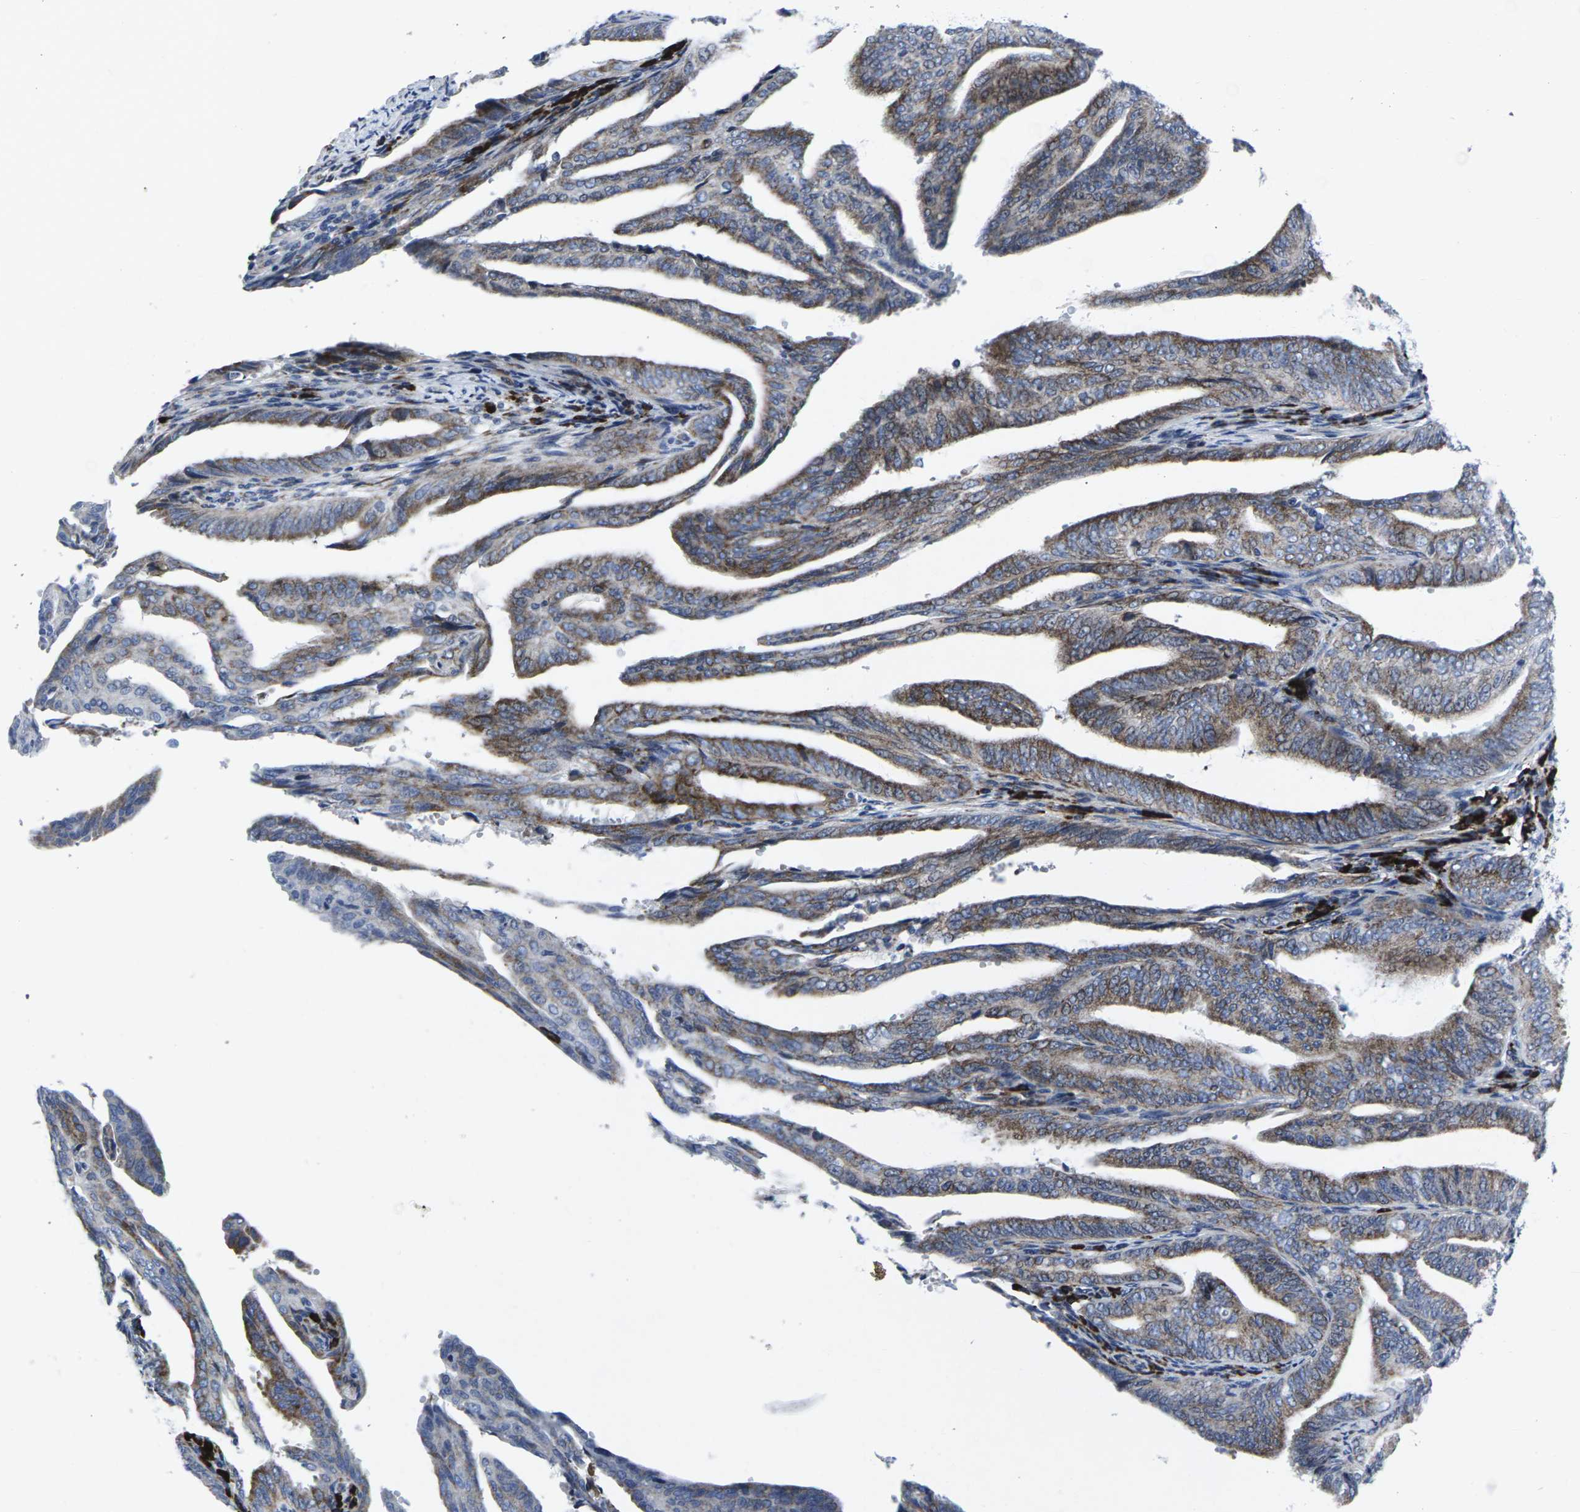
{"staining": {"intensity": "moderate", "quantity": ">75%", "location": "cytoplasmic/membranous"}, "tissue": "endometrial cancer", "cell_type": "Tumor cells", "image_type": "cancer", "snomed": [{"axis": "morphology", "description": "Adenocarcinoma, NOS"}, {"axis": "topography", "description": "Endometrium"}], "caption": "The immunohistochemical stain highlights moderate cytoplasmic/membranous staining in tumor cells of endometrial adenocarcinoma tissue.", "gene": "RPN1", "patient": {"sex": "female", "age": 58}}